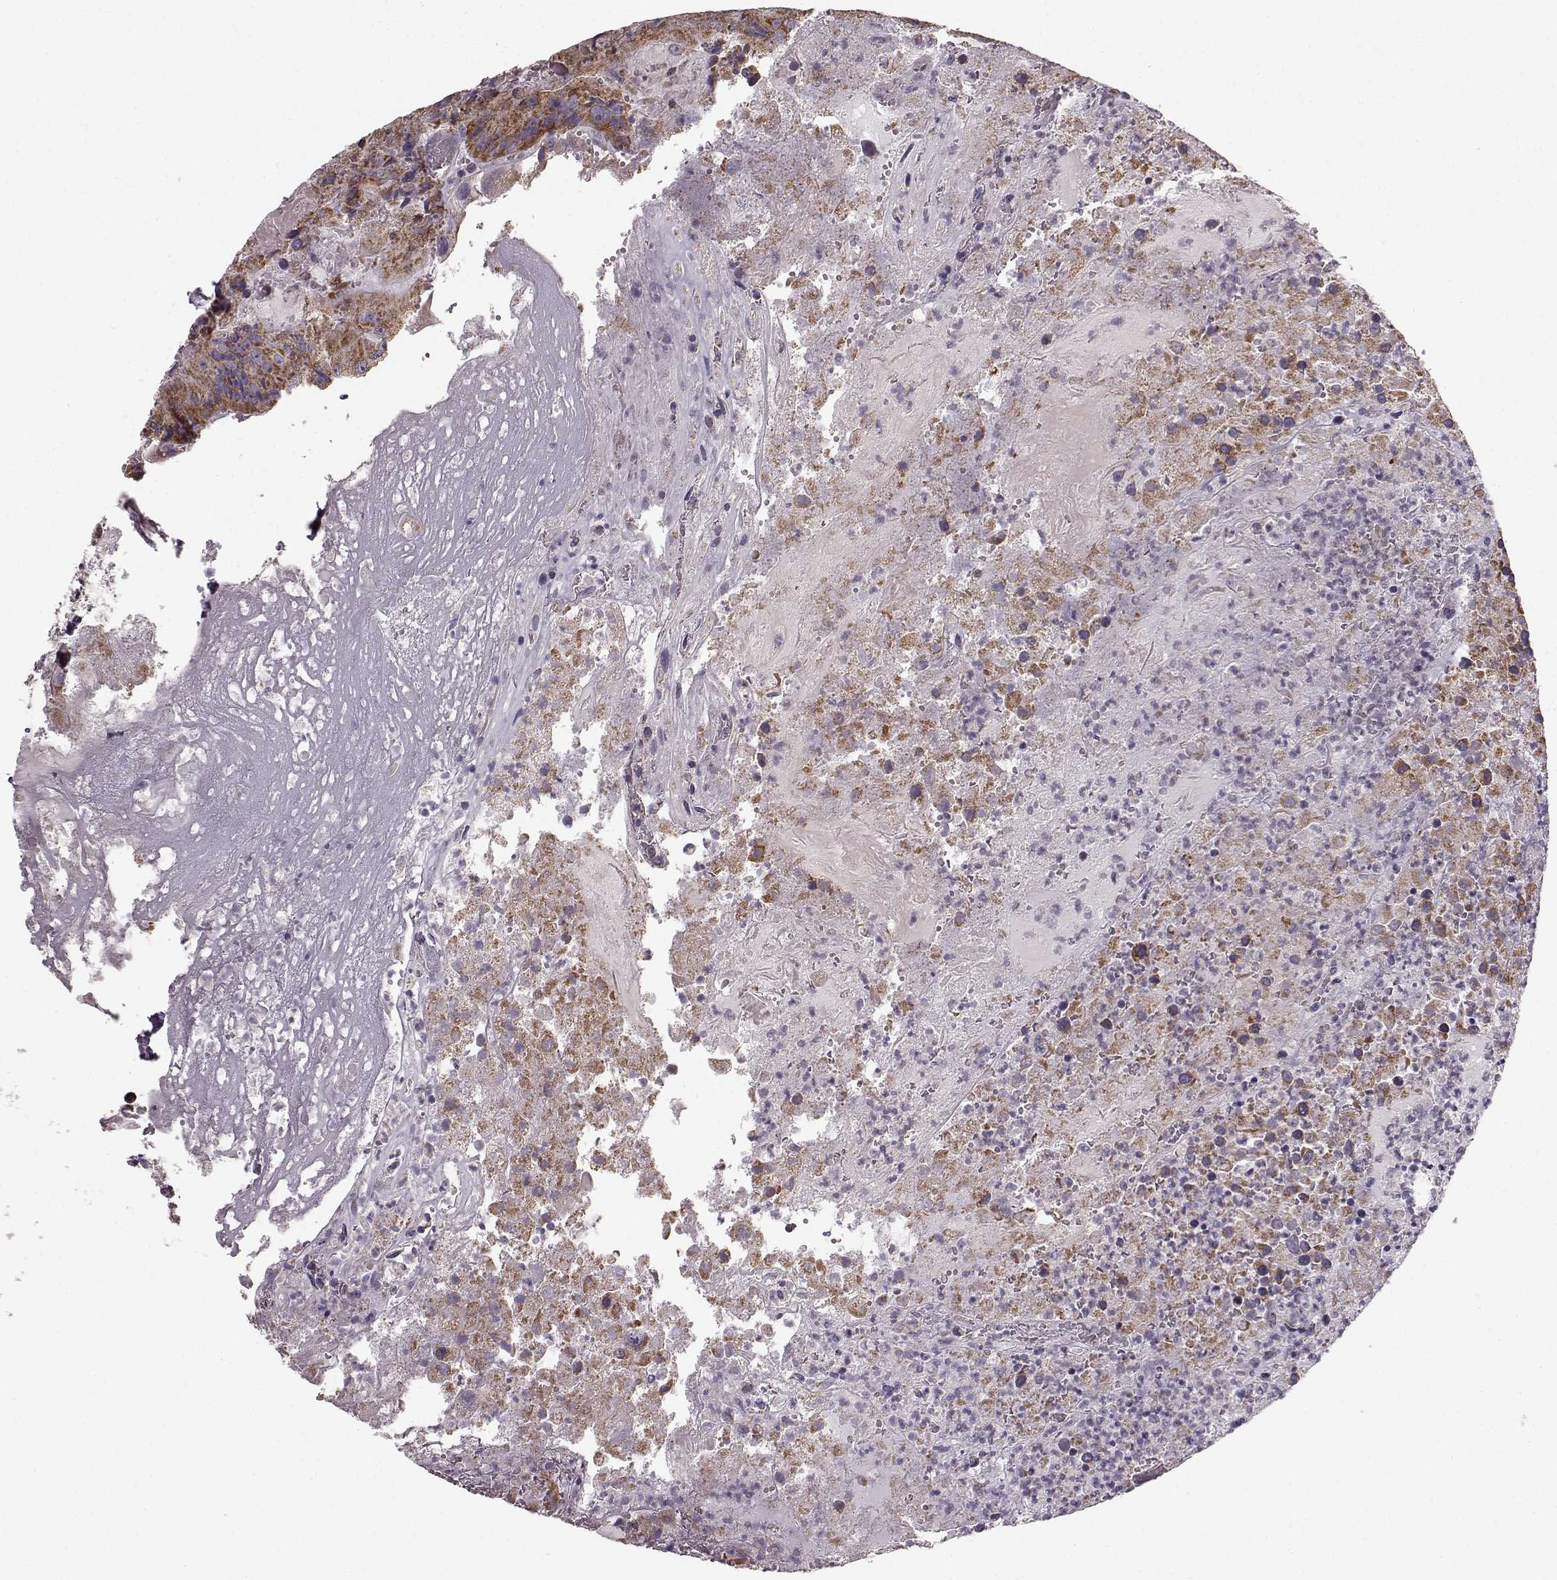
{"staining": {"intensity": "strong", "quantity": ">75%", "location": "cytoplasmic/membranous"}, "tissue": "colorectal cancer", "cell_type": "Tumor cells", "image_type": "cancer", "snomed": [{"axis": "morphology", "description": "Adenocarcinoma, NOS"}, {"axis": "topography", "description": "Colon"}], "caption": "This is an image of immunohistochemistry (IHC) staining of colorectal cancer (adenocarcinoma), which shows strong expression in the cytoplasmic/membranous of tumor cells.", "gene": "FAM8A1", "patient": {"sex": "female", "age": 86}}